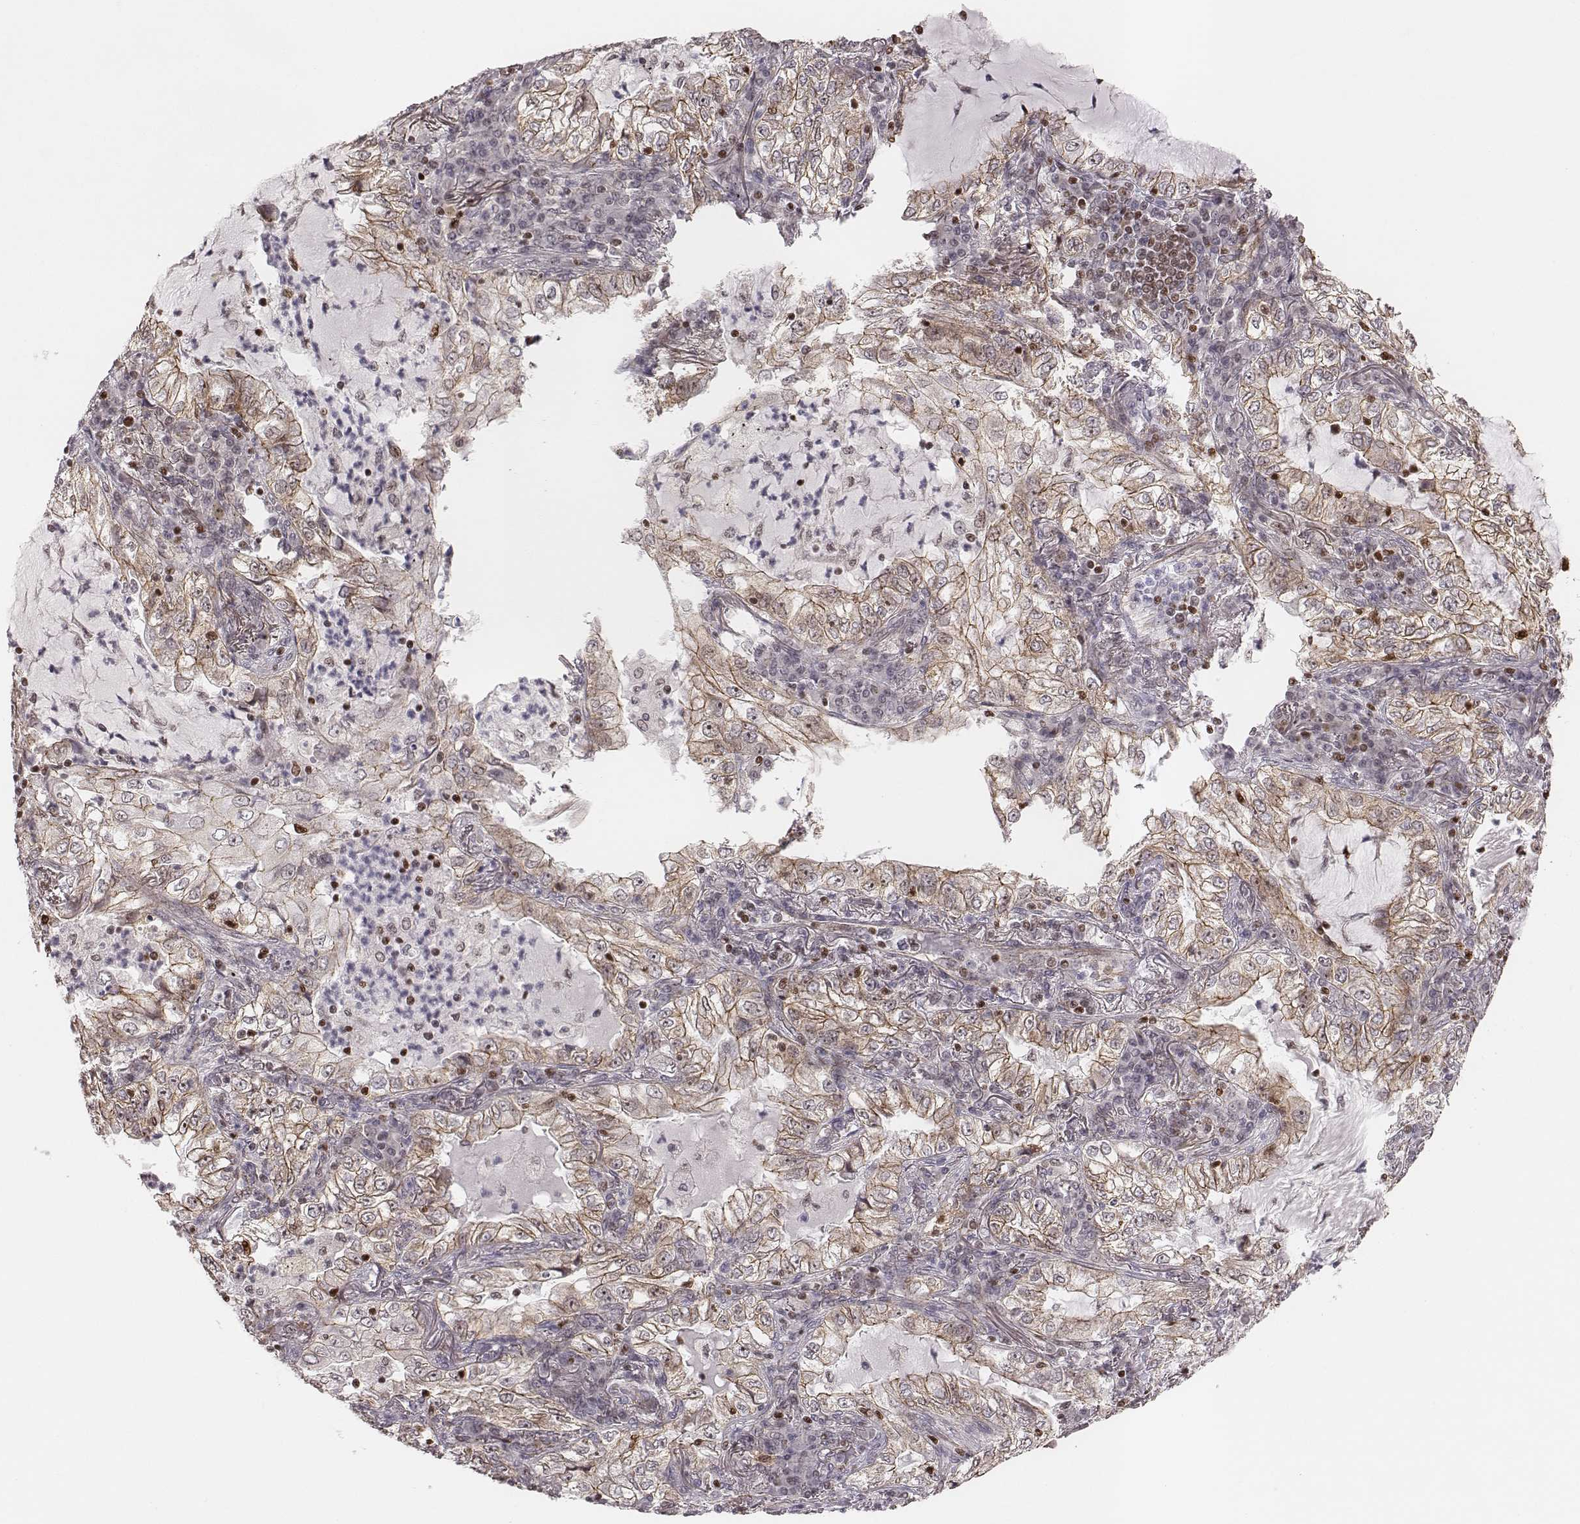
{"staining": {"intensity": "moderate", "quantity": ">75%", "location": "cytoplasmic/membranous"}, "tissue": "lung cancer", "cell_type": "Tumor cells", "image_type": "cancer", "snomed": [{"axis": "morphology", "description": "Adenocarcinoma, NOS"}, {"axis": "topography", "description": "Lung"}], "caption": "This photomicrograph exhibits IHC staining of human lung adenocarcinoma, with medium moderate cytoplasmic/membranous staining in approximately >75% of tumor cells.", "gene": "WDR59", "patient": {"sex": "female", "age": 73}}